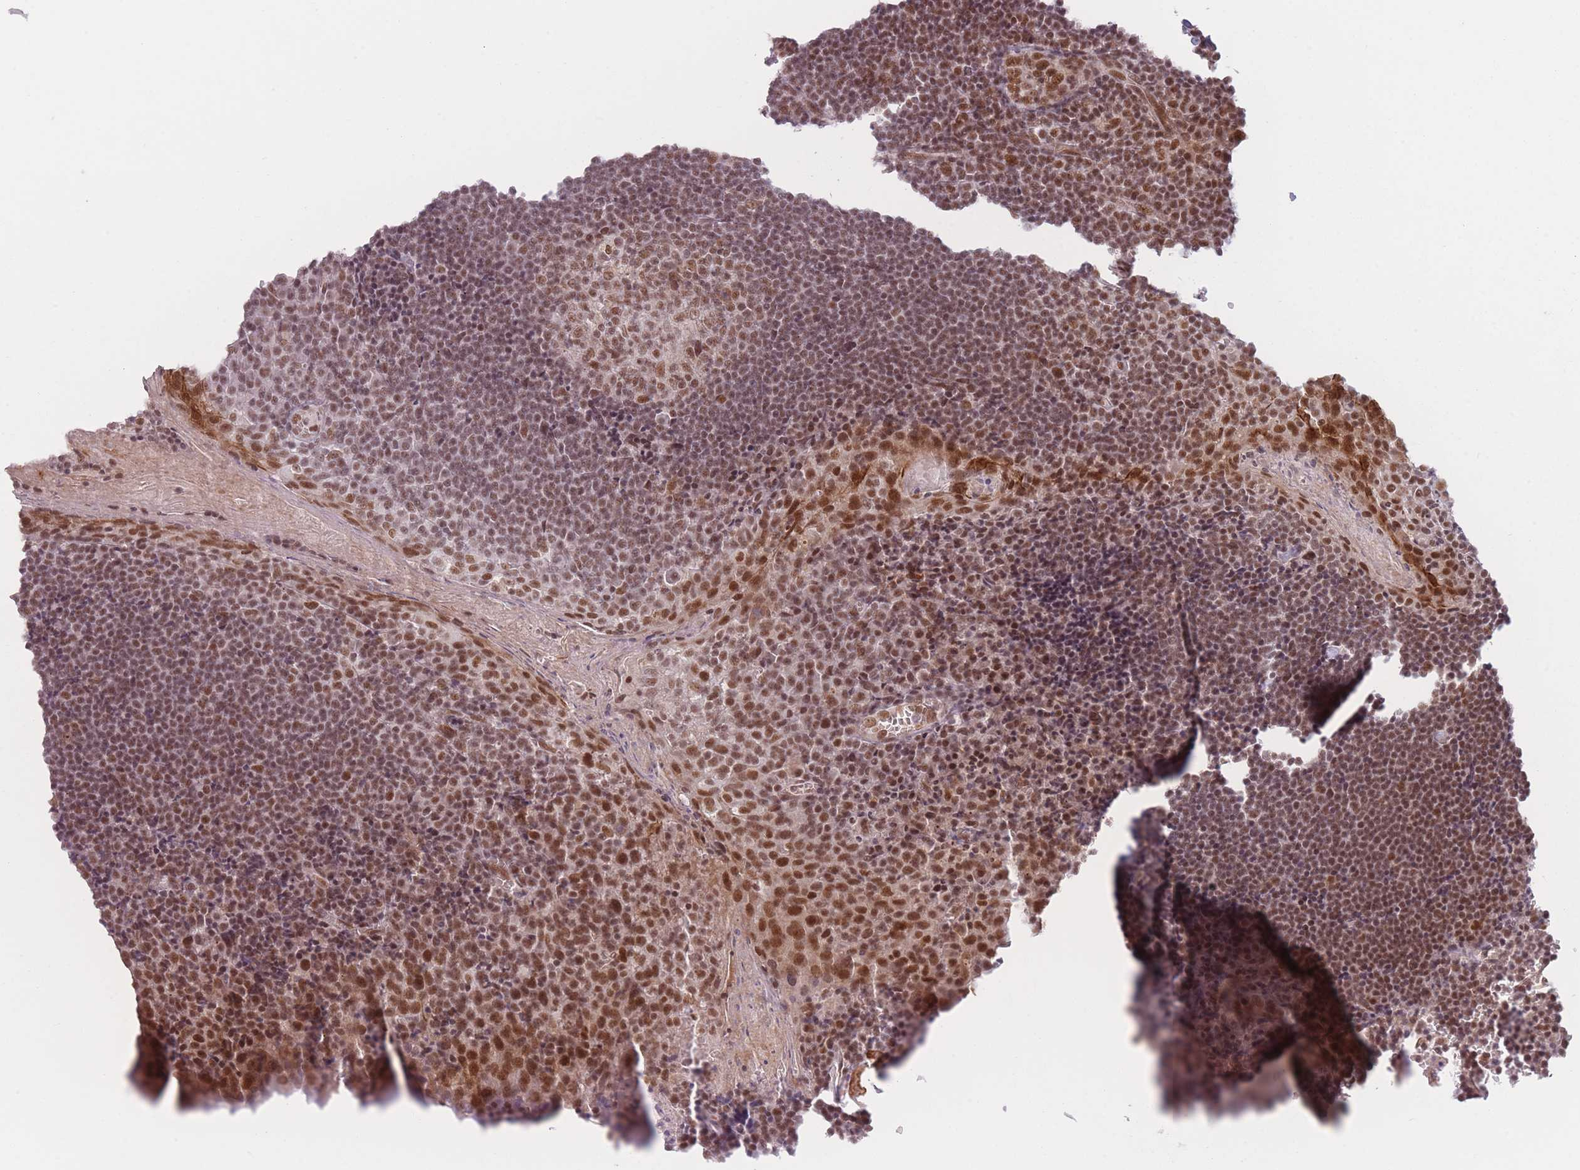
{"staining": {"intensity": "moderate", "quantity": "25%-75%", "location": "nuclear"}, "tissue": "tonsil", "cell_type": "Germinal center cells", "image_type": "normal", "snomed": [{"axis": "morphology", "description": "Normal tissue, NOS"}, {"axis": "topography", "description": "Tonsil"}], "caption": "Immunohistochemistry (DAB (3,3'-diaminobenzidine)) staining of unremarkable human tonsil reveals moderate nuclear protein positivity in about 25%-75% of germinal center cells. The staining was performed using DAB (3,3'-diaminobenzidine) to visualize the protein expression in brown, while the nuclei were stained in blue with hematoxylin (Magnification: 20x).", "gene": "SUPT6H", "patient": {"sex": "male", "age": 27}}